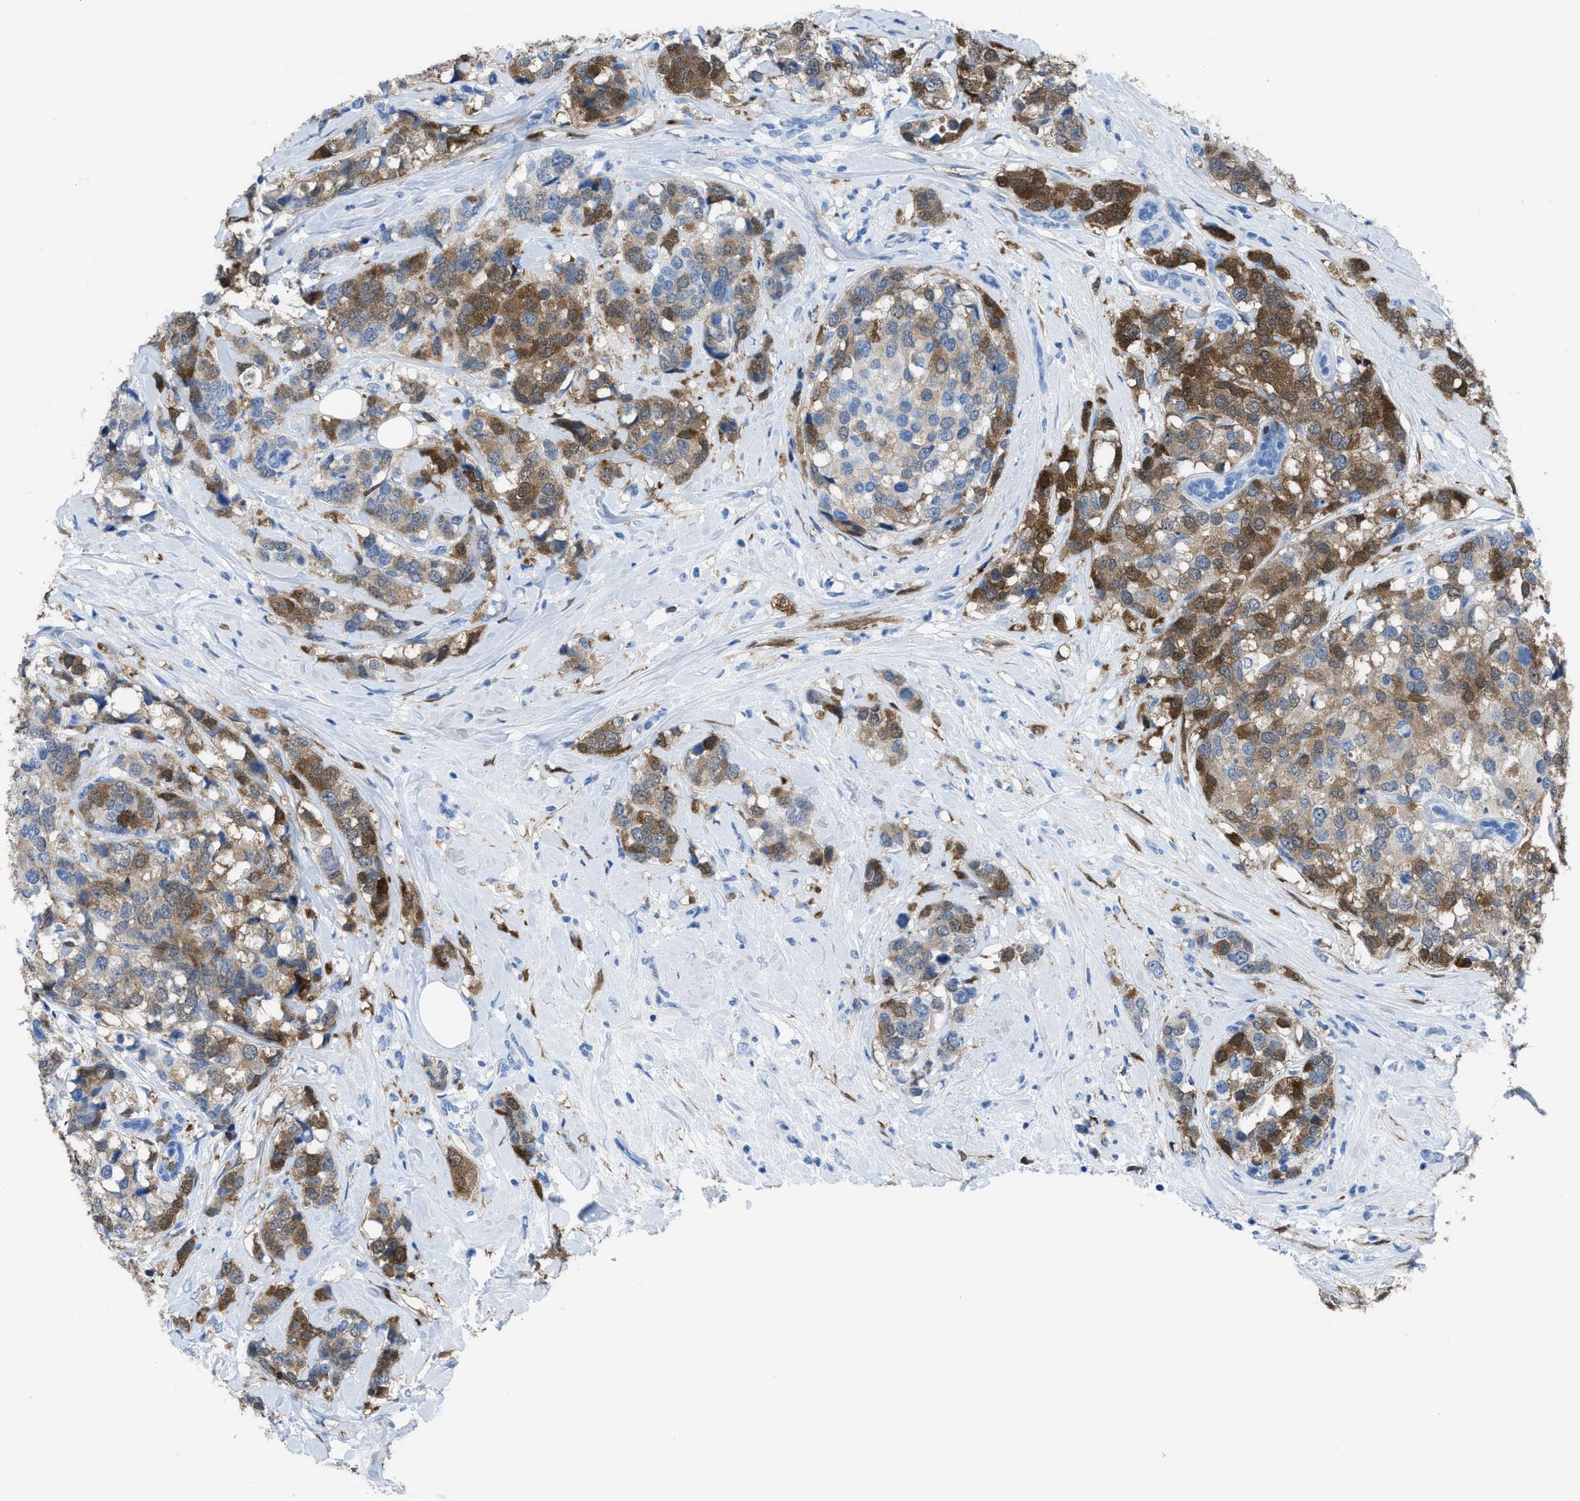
{"staining": {"intensity": "moderate", "quantity": ">75%", "location": "cytoplasmic/membranous"}, "tissue": "breast cancer", "cell_type": "Tumor cells", "image_type": "cancer", "snomed": [{"axis": "morphology", "description": "Lobular carcinoma"}, {"axis": "topography", "description": "Breast"}], "caption": "IHC photomicrograph of neoplastic tissue: lobular carcinoma (breast) stained using immunohistochemistry demonstrates medium levels of moderate protein expression localized specifically in the cytoplasmic/membranous of tumor cells, appearing as a cytoplasmic/membranous brown color.", "gene": "CDKN2A", "patient": {"sex": "female", "age": 59}}